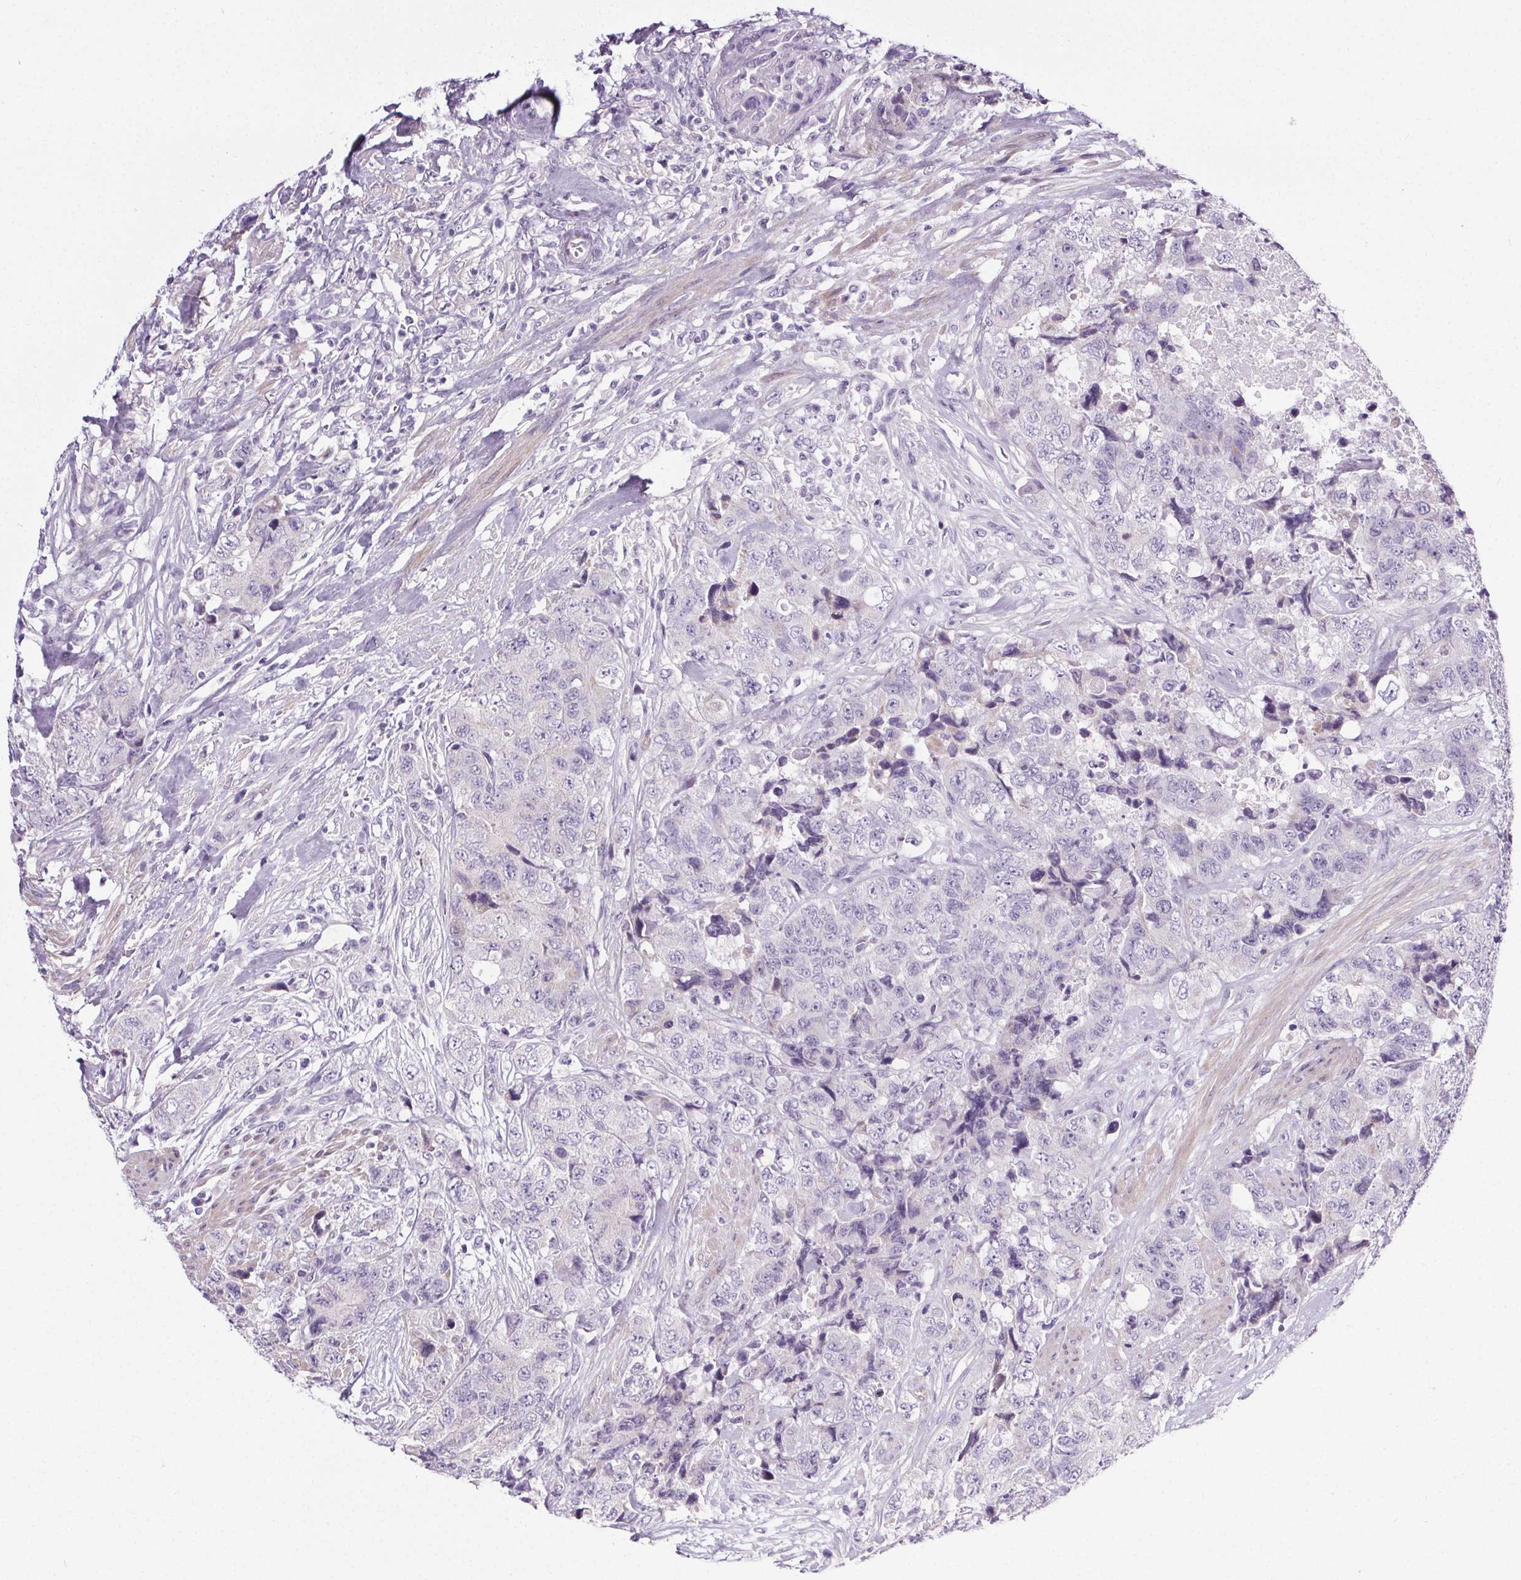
{"staining": {"intensity": "negative", "quantity": "none", "location": "none"}, "tissue": "urothelial cancer", "cell_type": "Tumor cells", "image_type": "cancer", "snomed": [{"axis": "morphology", "description": "Urothelial carcinoma, High grade"}, {"axis": "topography", "description": "Urinary bladder"}], "caption": "Immunohistochemical staining of human urothelial cancer demonstrates no significant expression in tumor cells.", "gene": "ELAVL2", "patient": {"sex": "female", "age": 78}}